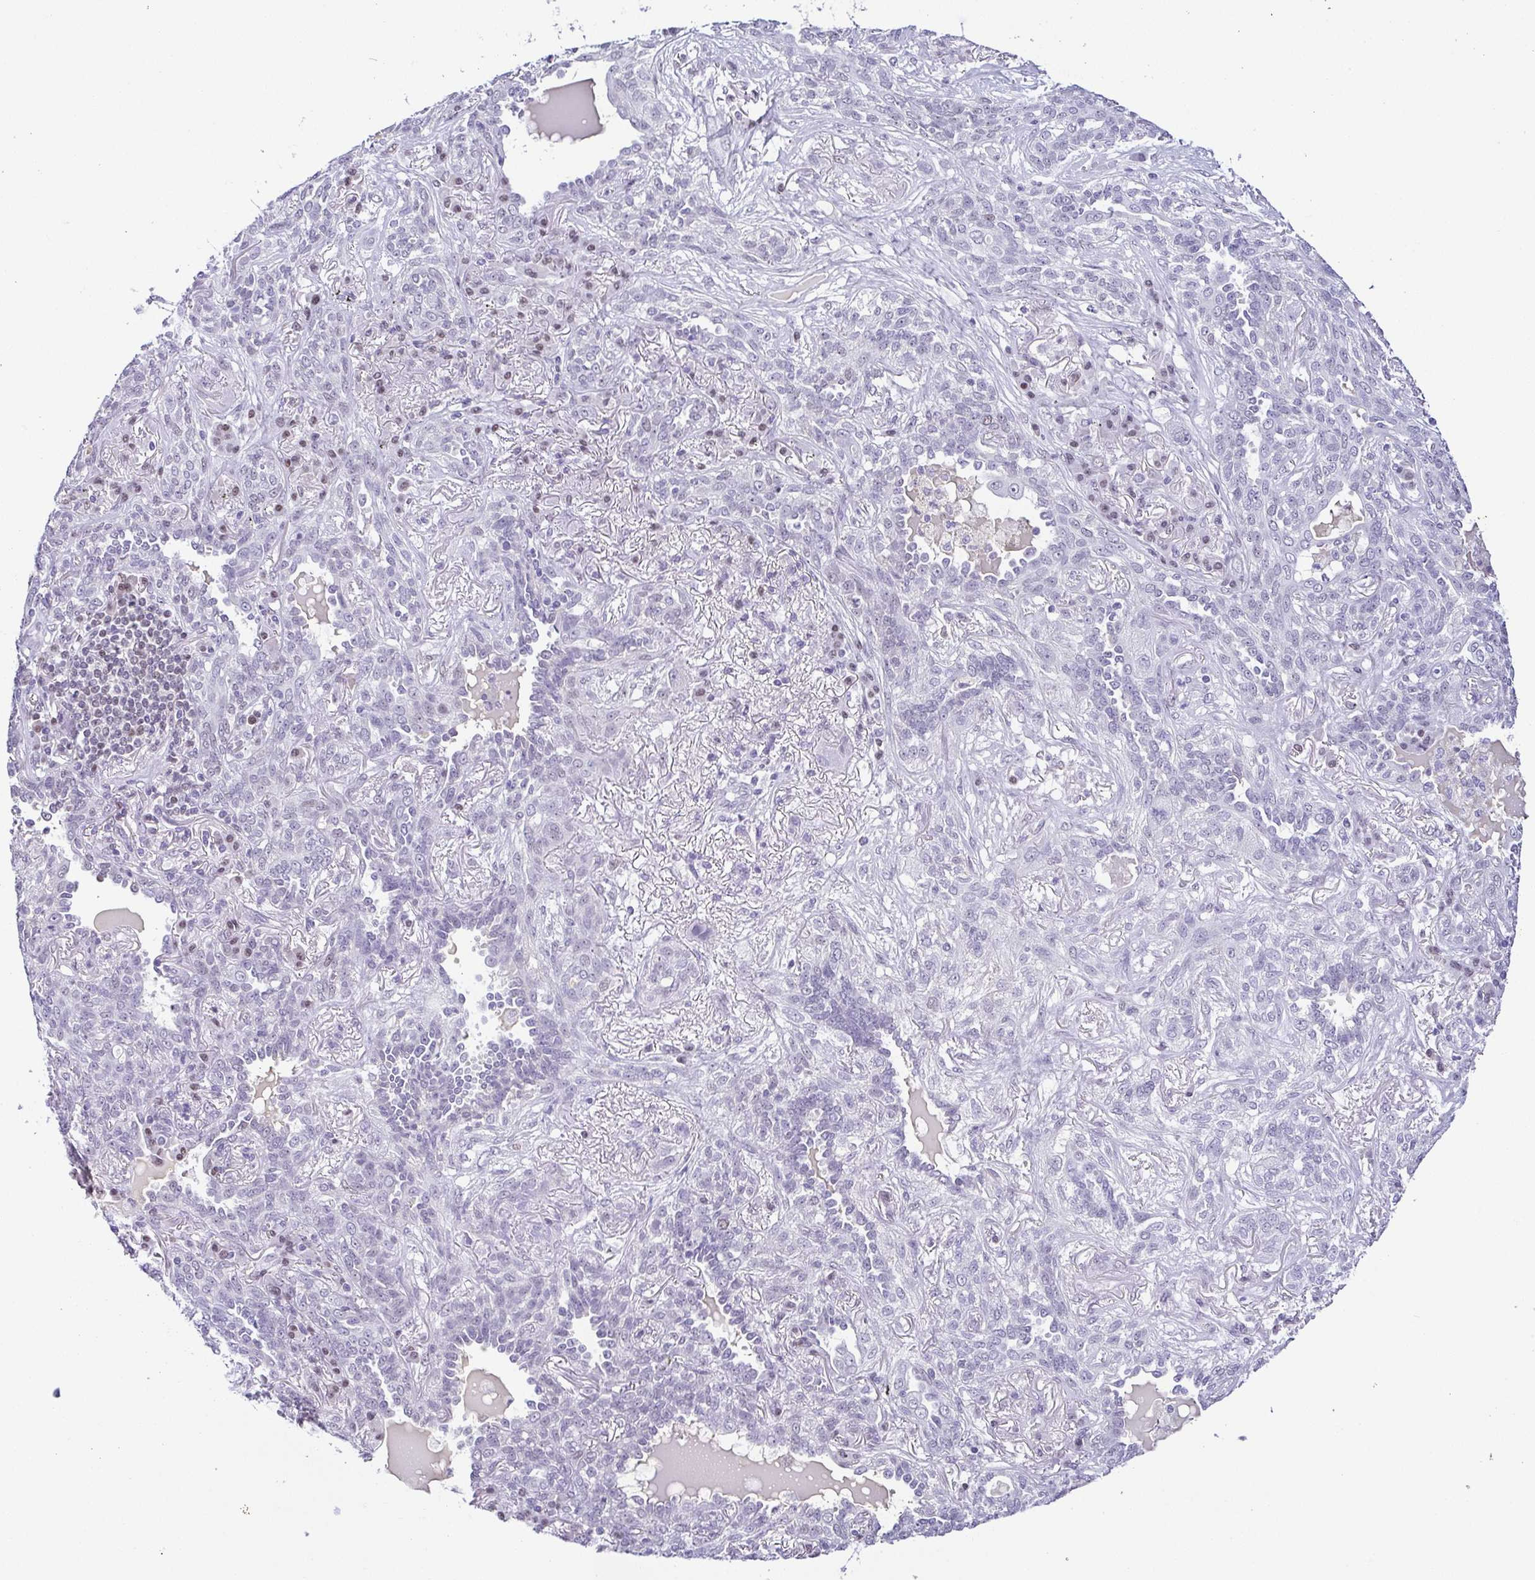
{"staining": {"intensity": "moderate", "quantity": "<25%", "location": "nuclear"}, "tissue": "lung cancer", "cell_type": "Tumor cells", "image_type": "cancer", "snomed": [{"axis": "morphology", "description": "Squamous cell carcinoma, NOS"}, {"axis": "topography", "description": "Lung"}], "caption": "An IHC image of tumor tissue is shown. Protein staining in brown shows moderate nuclear positivity in lung cancer within tumor cells.", "gene": "TCF3", "patient": {"sex": "female", "age": 70}}